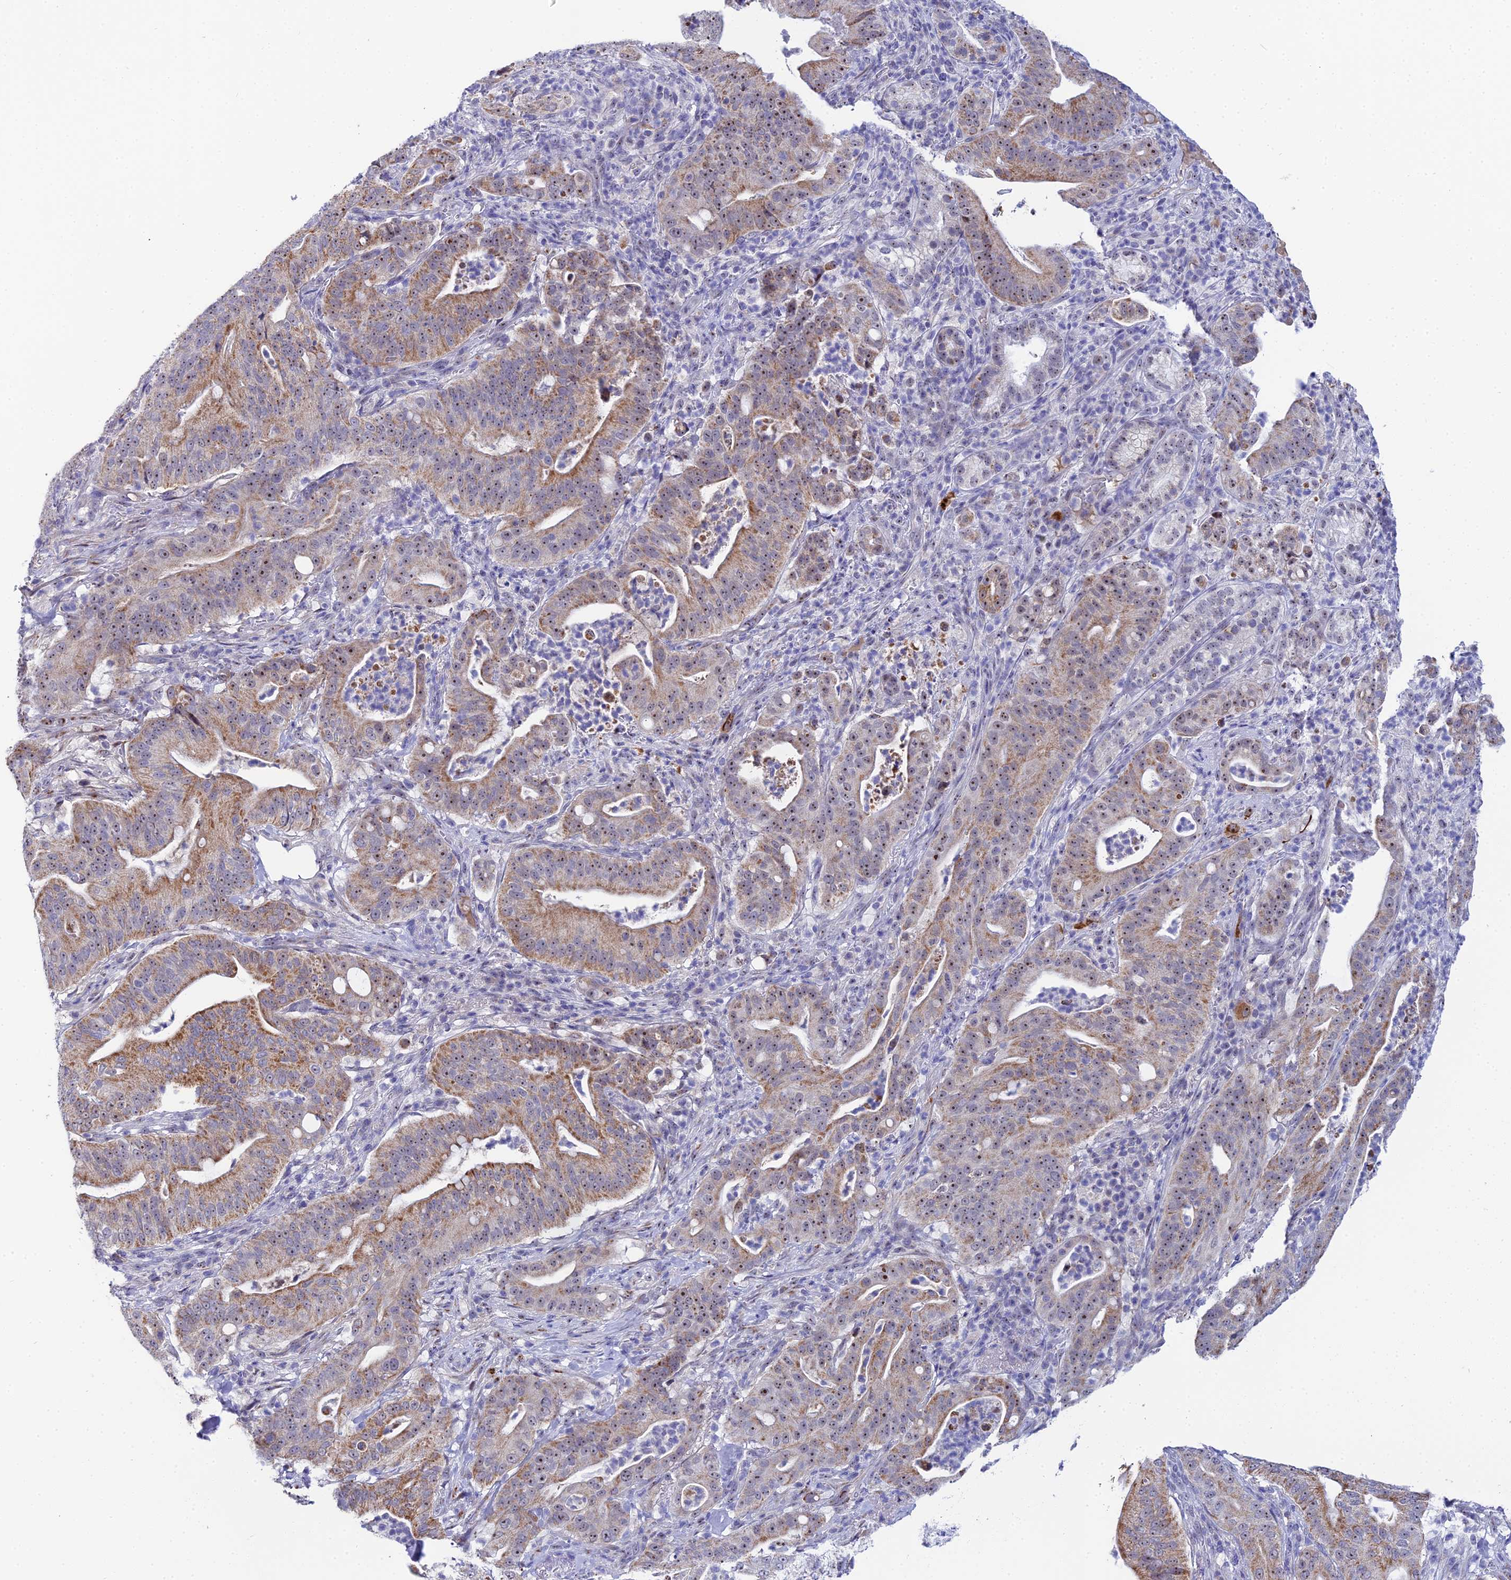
{"staining": {"intensity": "moderate", "quantity": ">75%", "location": "cytoplasmic/membranous,nuclear"}, "tissue": "pancreatic cancer", "cell_type": "Tumor cells", "image_type": "cancer", "snomed": [{"axis": "morphology", "description": "Adenocarcinoma, NOS"}, {"axis": "topography", "description": "Pancreas"}], "caption": "Pancreatic adenocarcinoma stained for a protein demonstrates moderate cytoplasmic/membranous and nuclear positivity in tumor cells.", "gene": "PLPP4", "patient": {"sex": "male", "age": 71}}